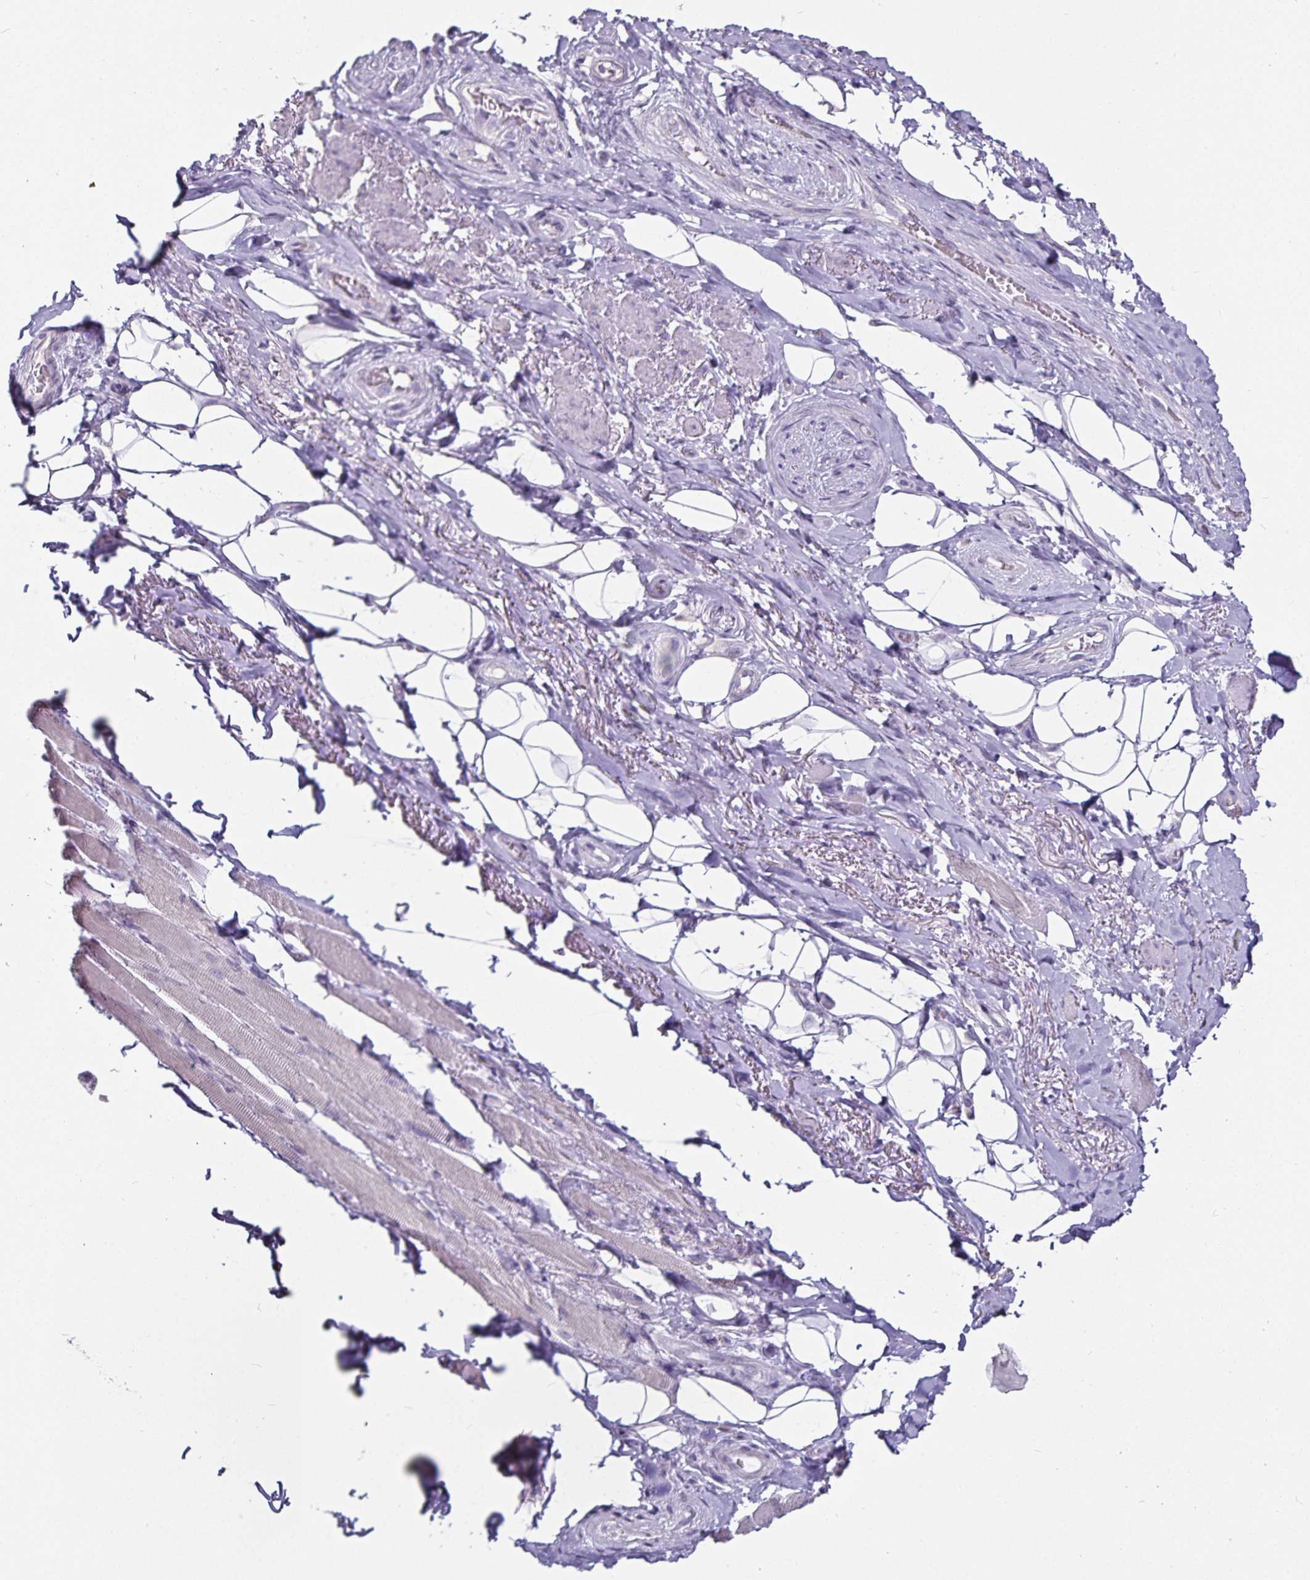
{"staining": {"intensity": "negative", "quantity": "none", "location": "none"}, "tissue": "adipose tissue", "cell_type": "Adipocytes", "image_type": "normal", "snomed": [{"axis": "morphology", "description": "Normal tissue, NOS"}, {"axis": "topography", "description": "Anal"}, {"axis": "topography", "description": "Peripheral nerve tissue"}], "caption": "Immunohistochemistry of normal human adipose tissue reveals no expression in adipocytes.", "gene": "CA12", "patient": {"sex": "male", "age": 53}}